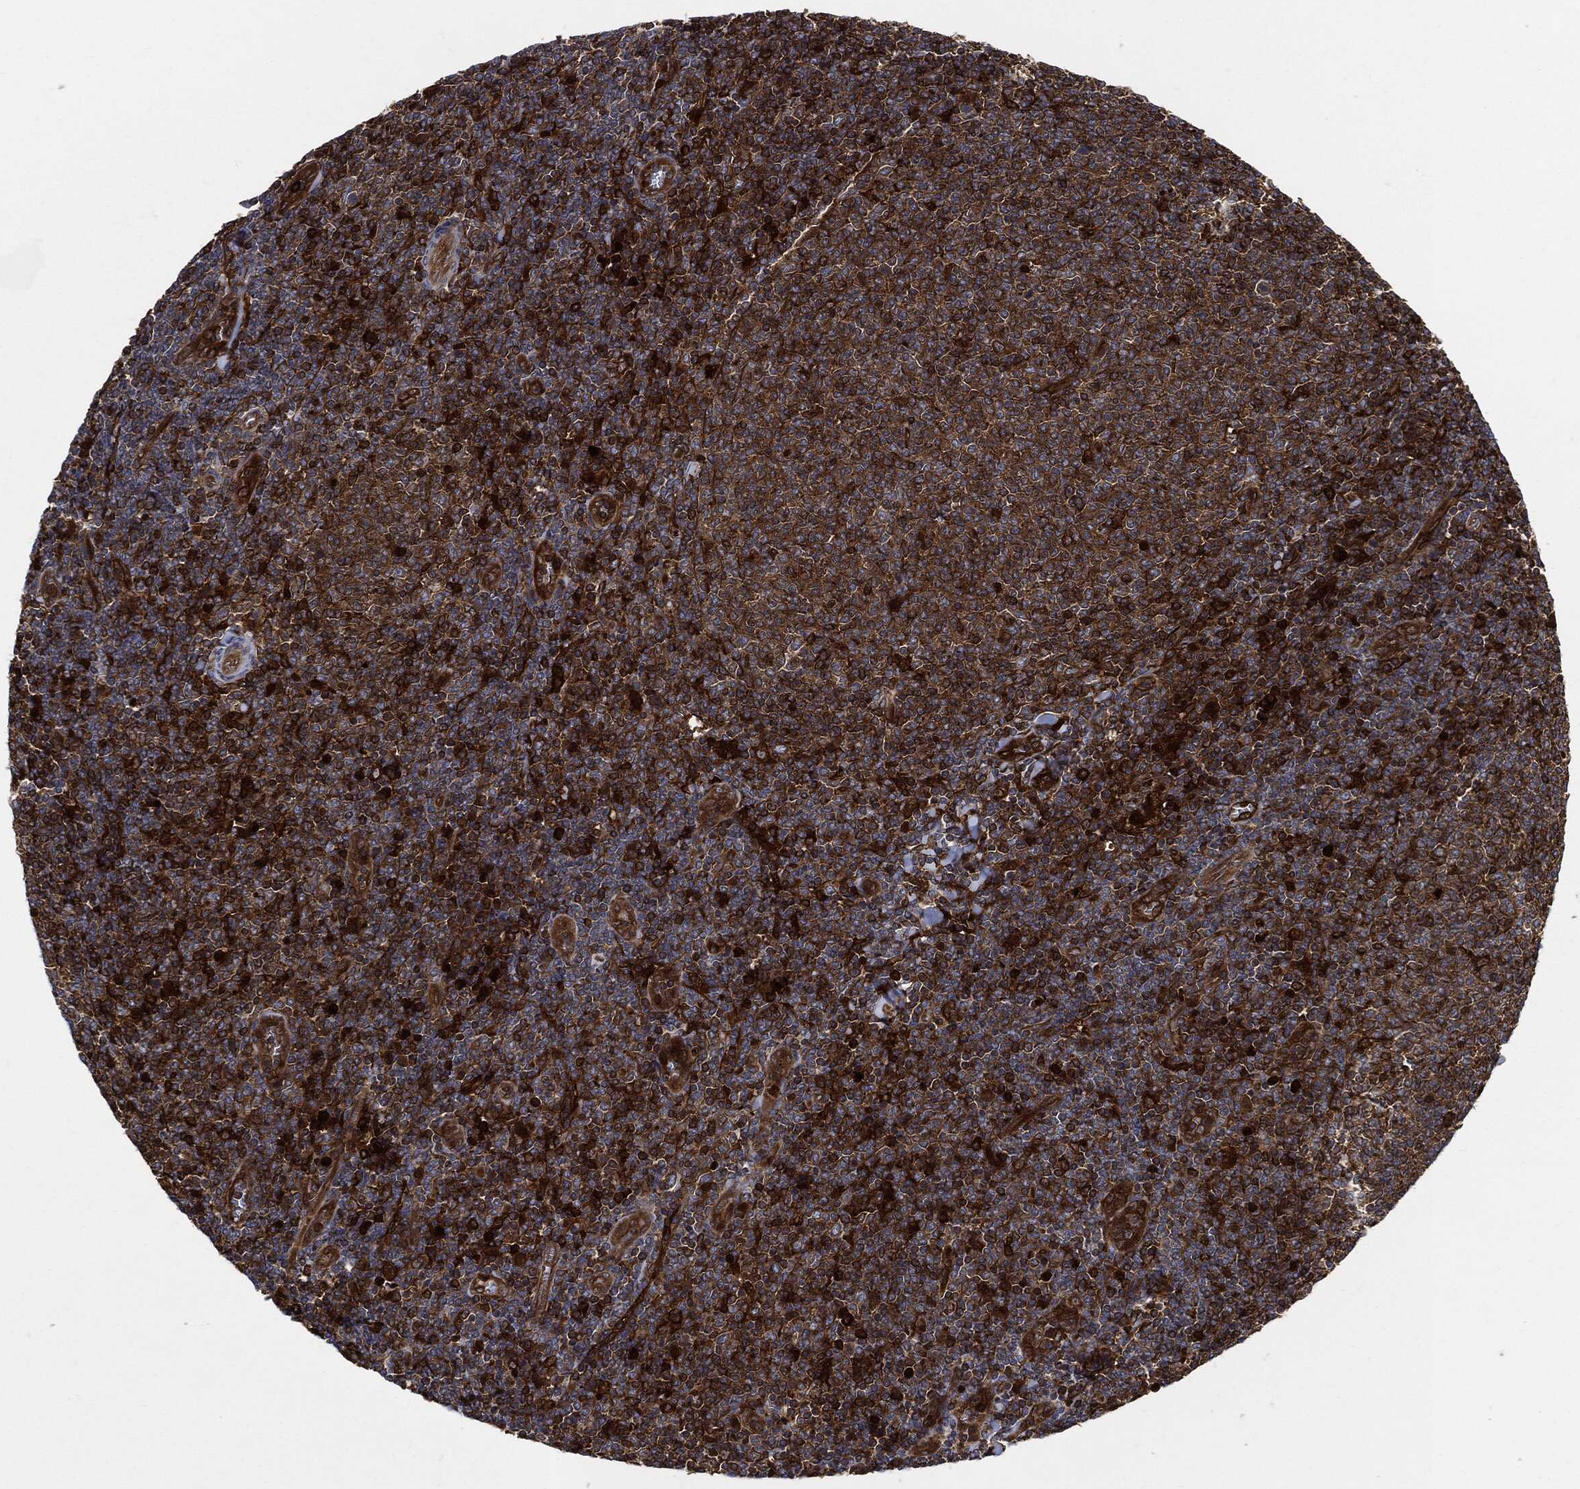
{"staining": {"intensity": "strong", "quantity": ">75%", "location": "cytoplasmic/membranous"}, "tissue": "lymphoma", "cell_type": "Tumor cells", "image_type": "cancer", "snomed": [{"axis": "morphology", "description": "Malignant lymphoma, non-Hodgkin's type, Low grade"}, {"axis": "topography", "description": "Lymph node"}], "caption": "The image shows immunohistochemical staining of lymphoma. There is strong cytoplasmic/membranous staining is seen in about >75% of tumor cells.", "gene": "XPNPEP1", "patient": {"sex": "male", "age": 52}}